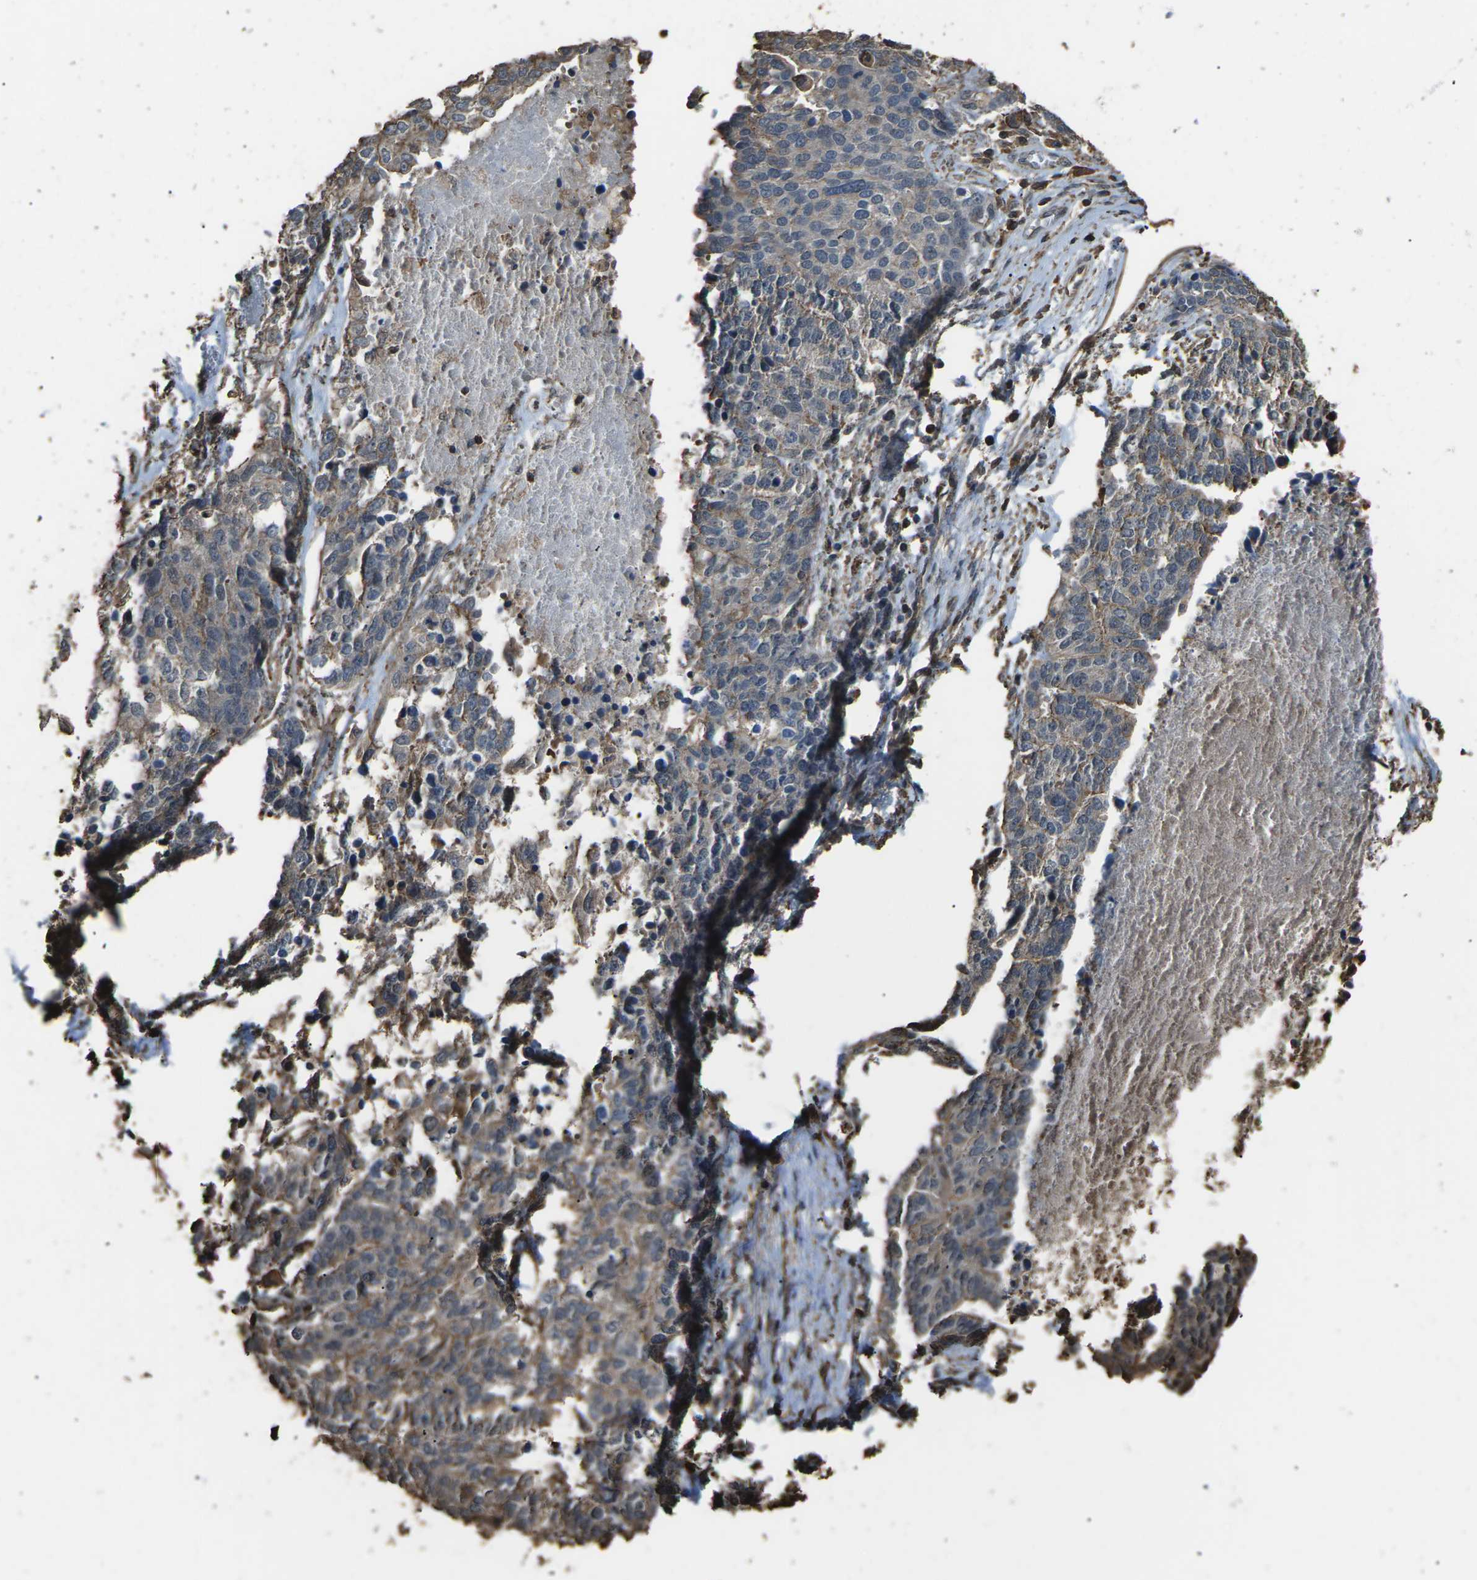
{"staining": {"intensity": "weak", "quantity": ">75%", "location": "cytoplasmic/membranous"}, "tissue": "ovarian cancer", "cell_type": "Tumor cells", "image_type": "cancer", "snomed": [{"axis": "morphology", "description": "Cystadenocarcinoma, serous, NOS"}, {"axis": "topography", "description": "Ovary"}], "caption": "Human ovarian cancer stained with a protein marker shows weak staining in tumor cells.", "gene": "DHPS", "patient": {"sex": "female", "age": 44}}